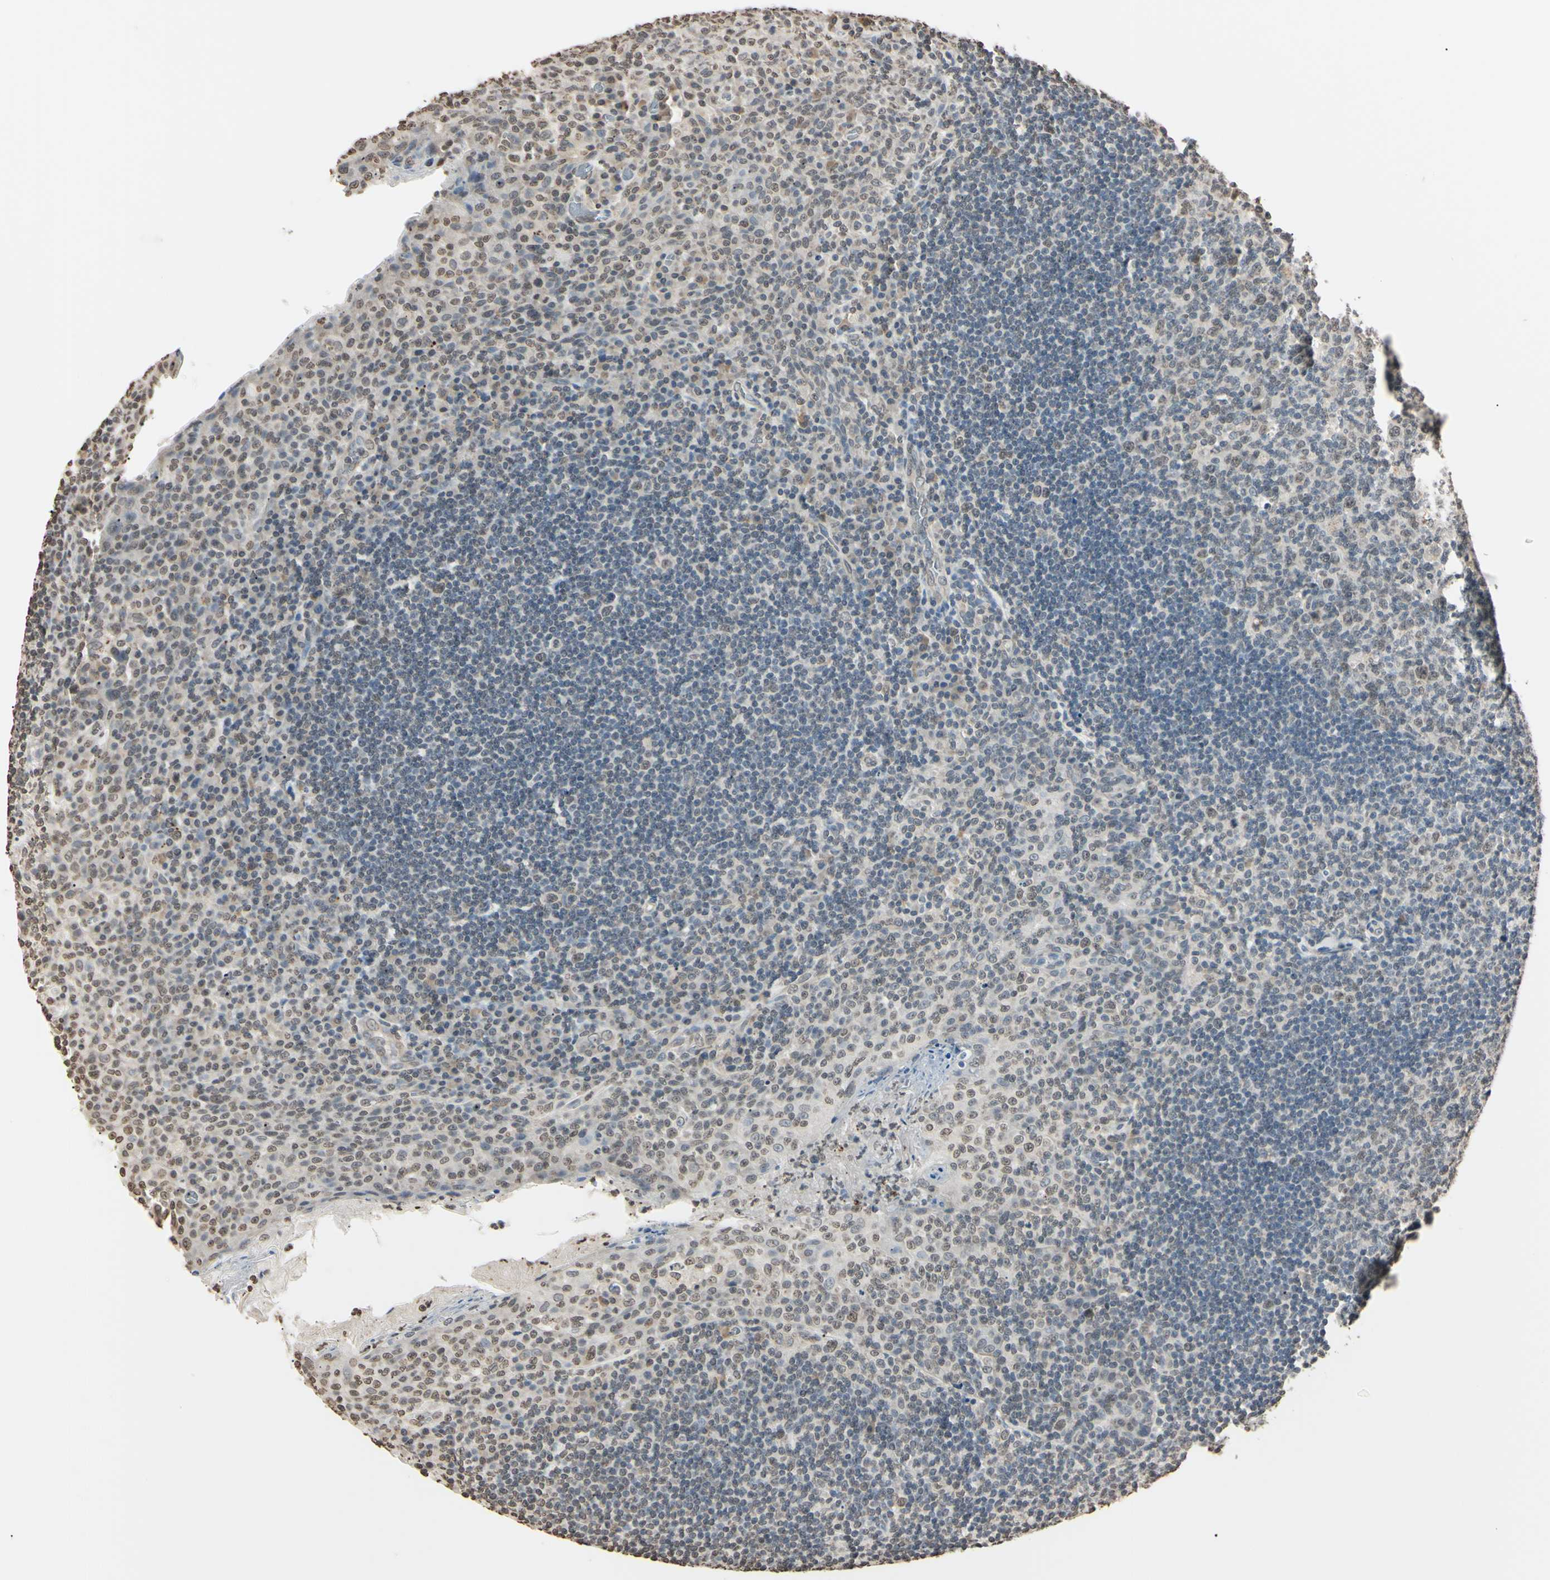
{"staining": {"intensity": "weak", "quantity": "25%-75%", "location": "nuclear"}, "tissue": "tonsil", "cell_type": "Germinal center cells", "image_type": "normal", "snomed": [{"axis": "morphology", "description": "Normal tissue, NOS"}, {"axis": "topography", "description": "Tonsil"}], "caption": "Immunohistochemical staining of benign human tonsil exhibits low levels of weak nuclear staining in approximately 25%-75% of germinal center cells. (DAB IHC with brightfield microscopy, high magnification).", "gene": "CDC45", "patient": {"sex": "male", "age": 17}}